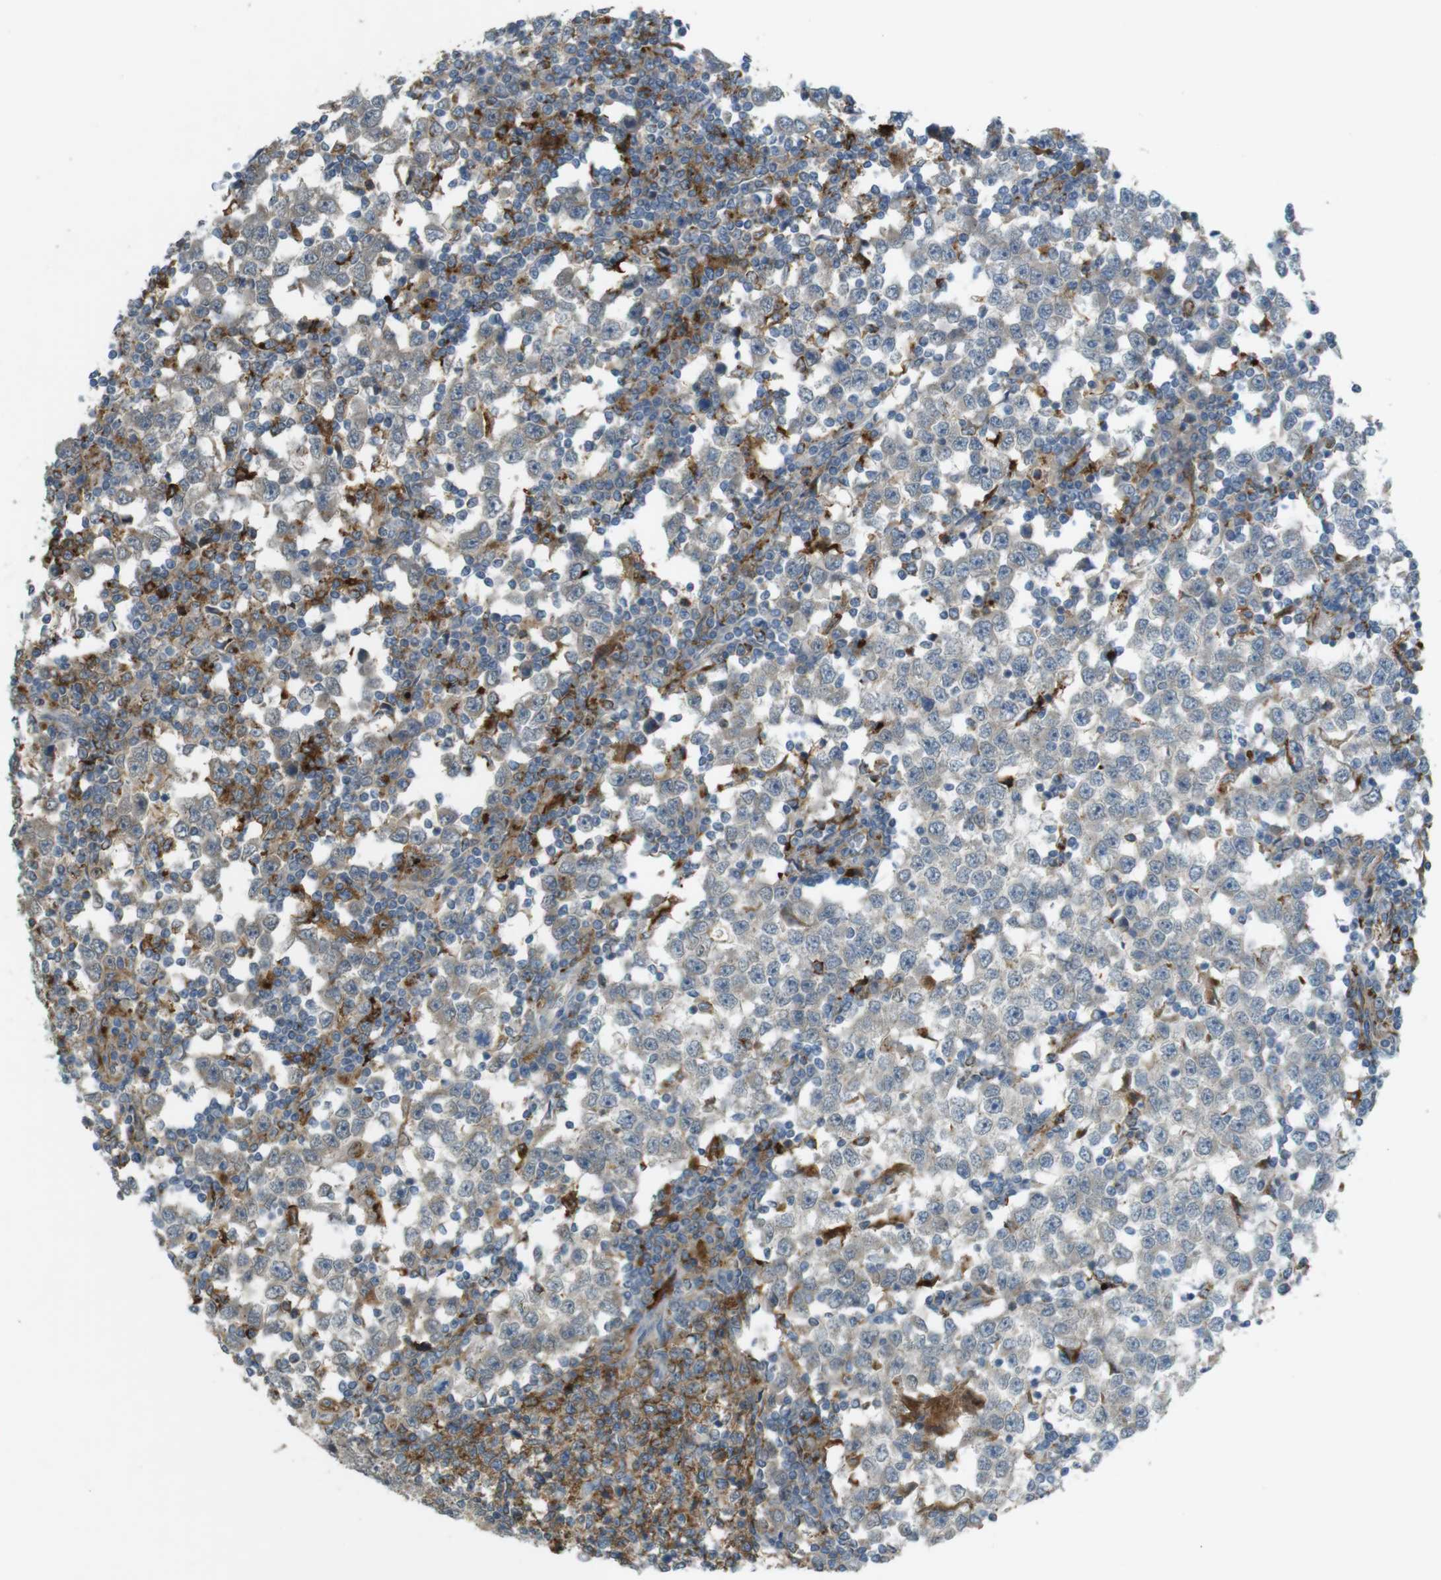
{"staining": {"intensity": "negative", "quantity": "none", "location": "none"}, "tissue": "testis cancer", "cell_type": "Tumor cells", "image_type": "cancer", "snomed": [{"axis": "morphology", "description": "Seminoma, NOS"}, {"axis": "topography", "description": "Testis"}], "caption": "Immunohistochemistry image of neoplastic tissue: human testis cancer stained with DAB (3,3'-diaminobenzidine) displays no significant protein staining in tumor cells.", "gene": "UGT8", "patient": {"sex": "male", "age": 65}}